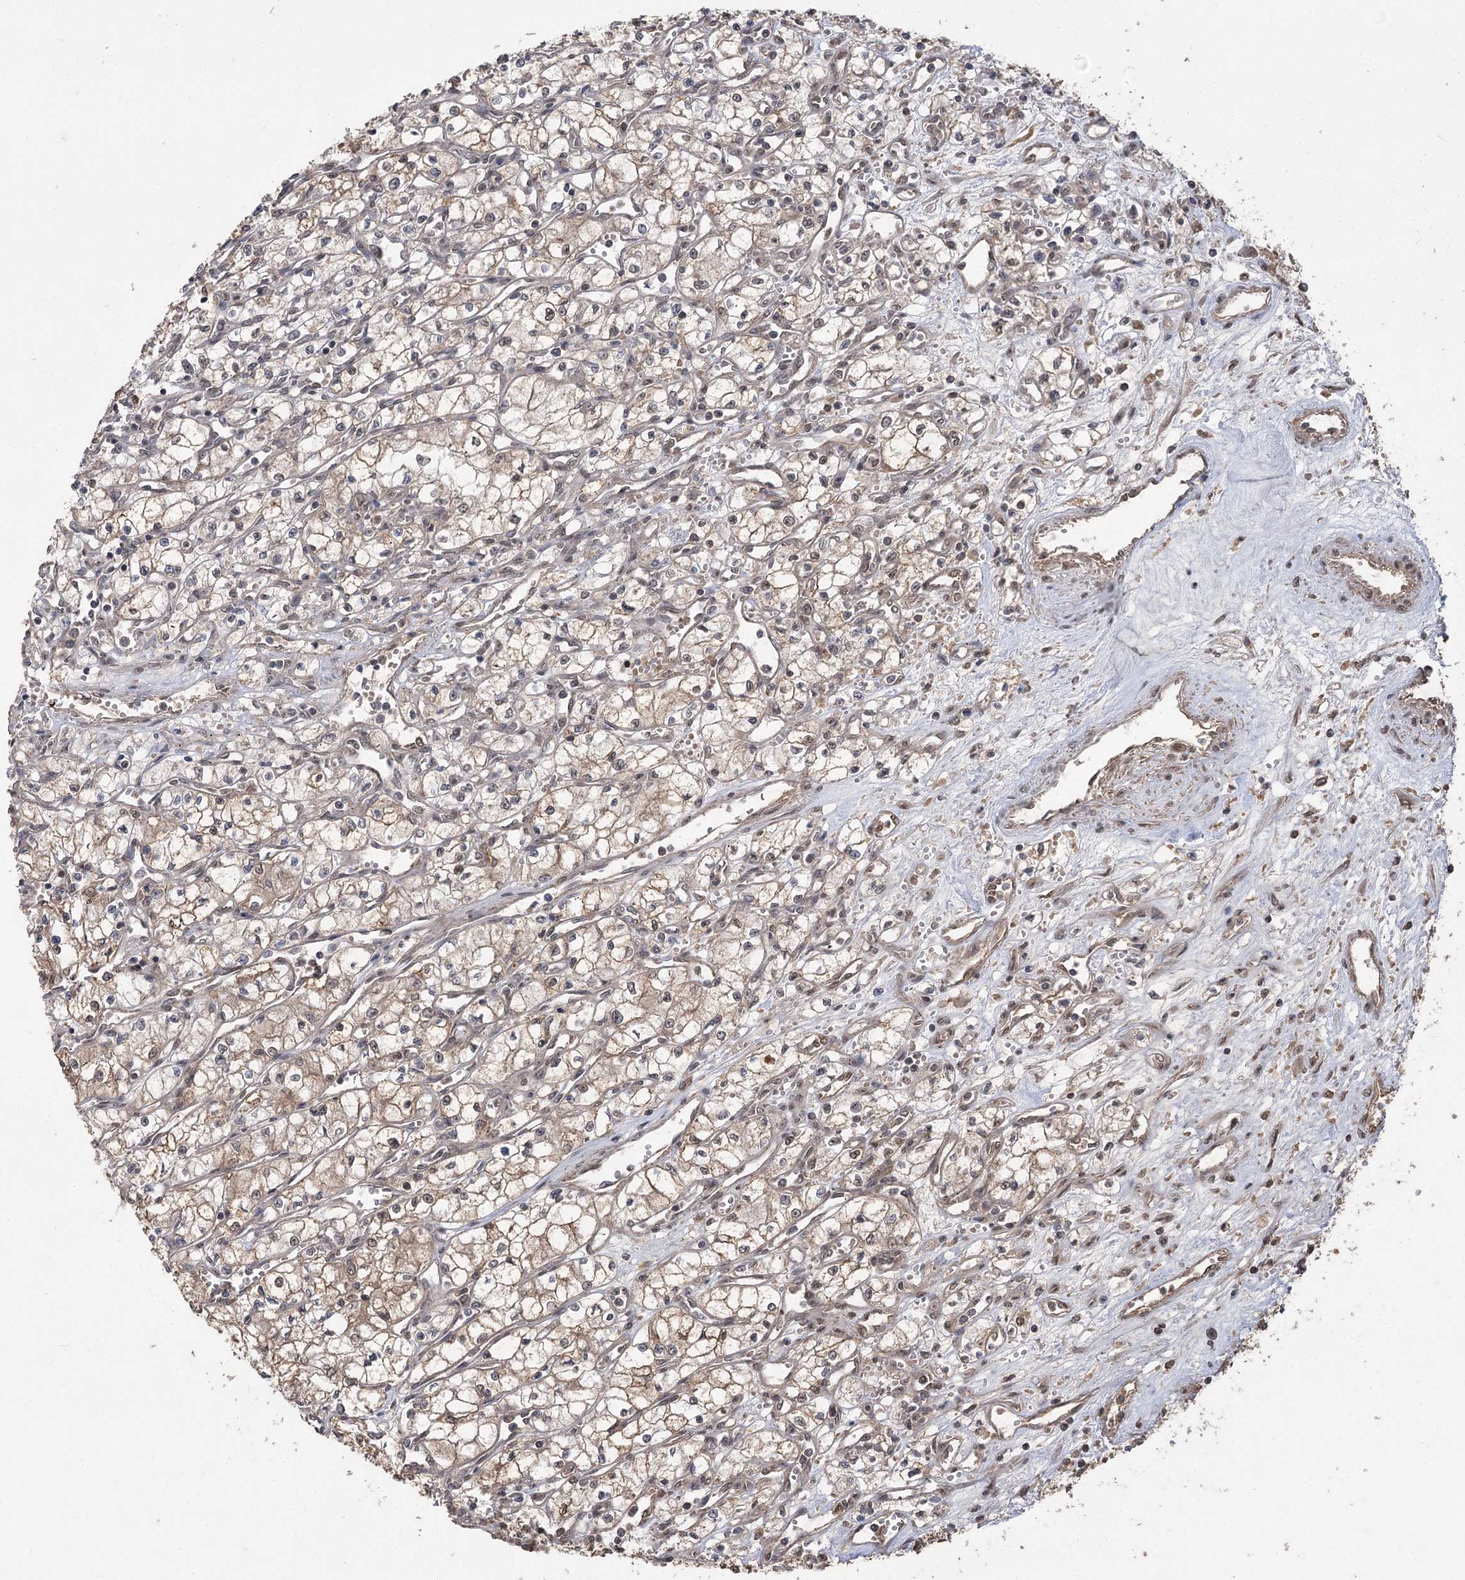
{"staining": {"intensity": "moderate", "quantity": ">75%", "location": "cytoplasmic/membranous"}, "tissue": "renal cancer", "cell_type": "Tumor cells", "image_type": "cancer", "snomed": [{"axis": "morphology", "description": "Adenocarcinoma, NOS"}, {"axis": "topography", "description": "Kidney"}], "caption": "A brown stain highlights moderate cytoplasmic/membranous expression of a protein in renal cancer (adenocarcinoma) tumor cells.", "gene": "TENM2", "patient": {"sex": "male", "age": 59}}